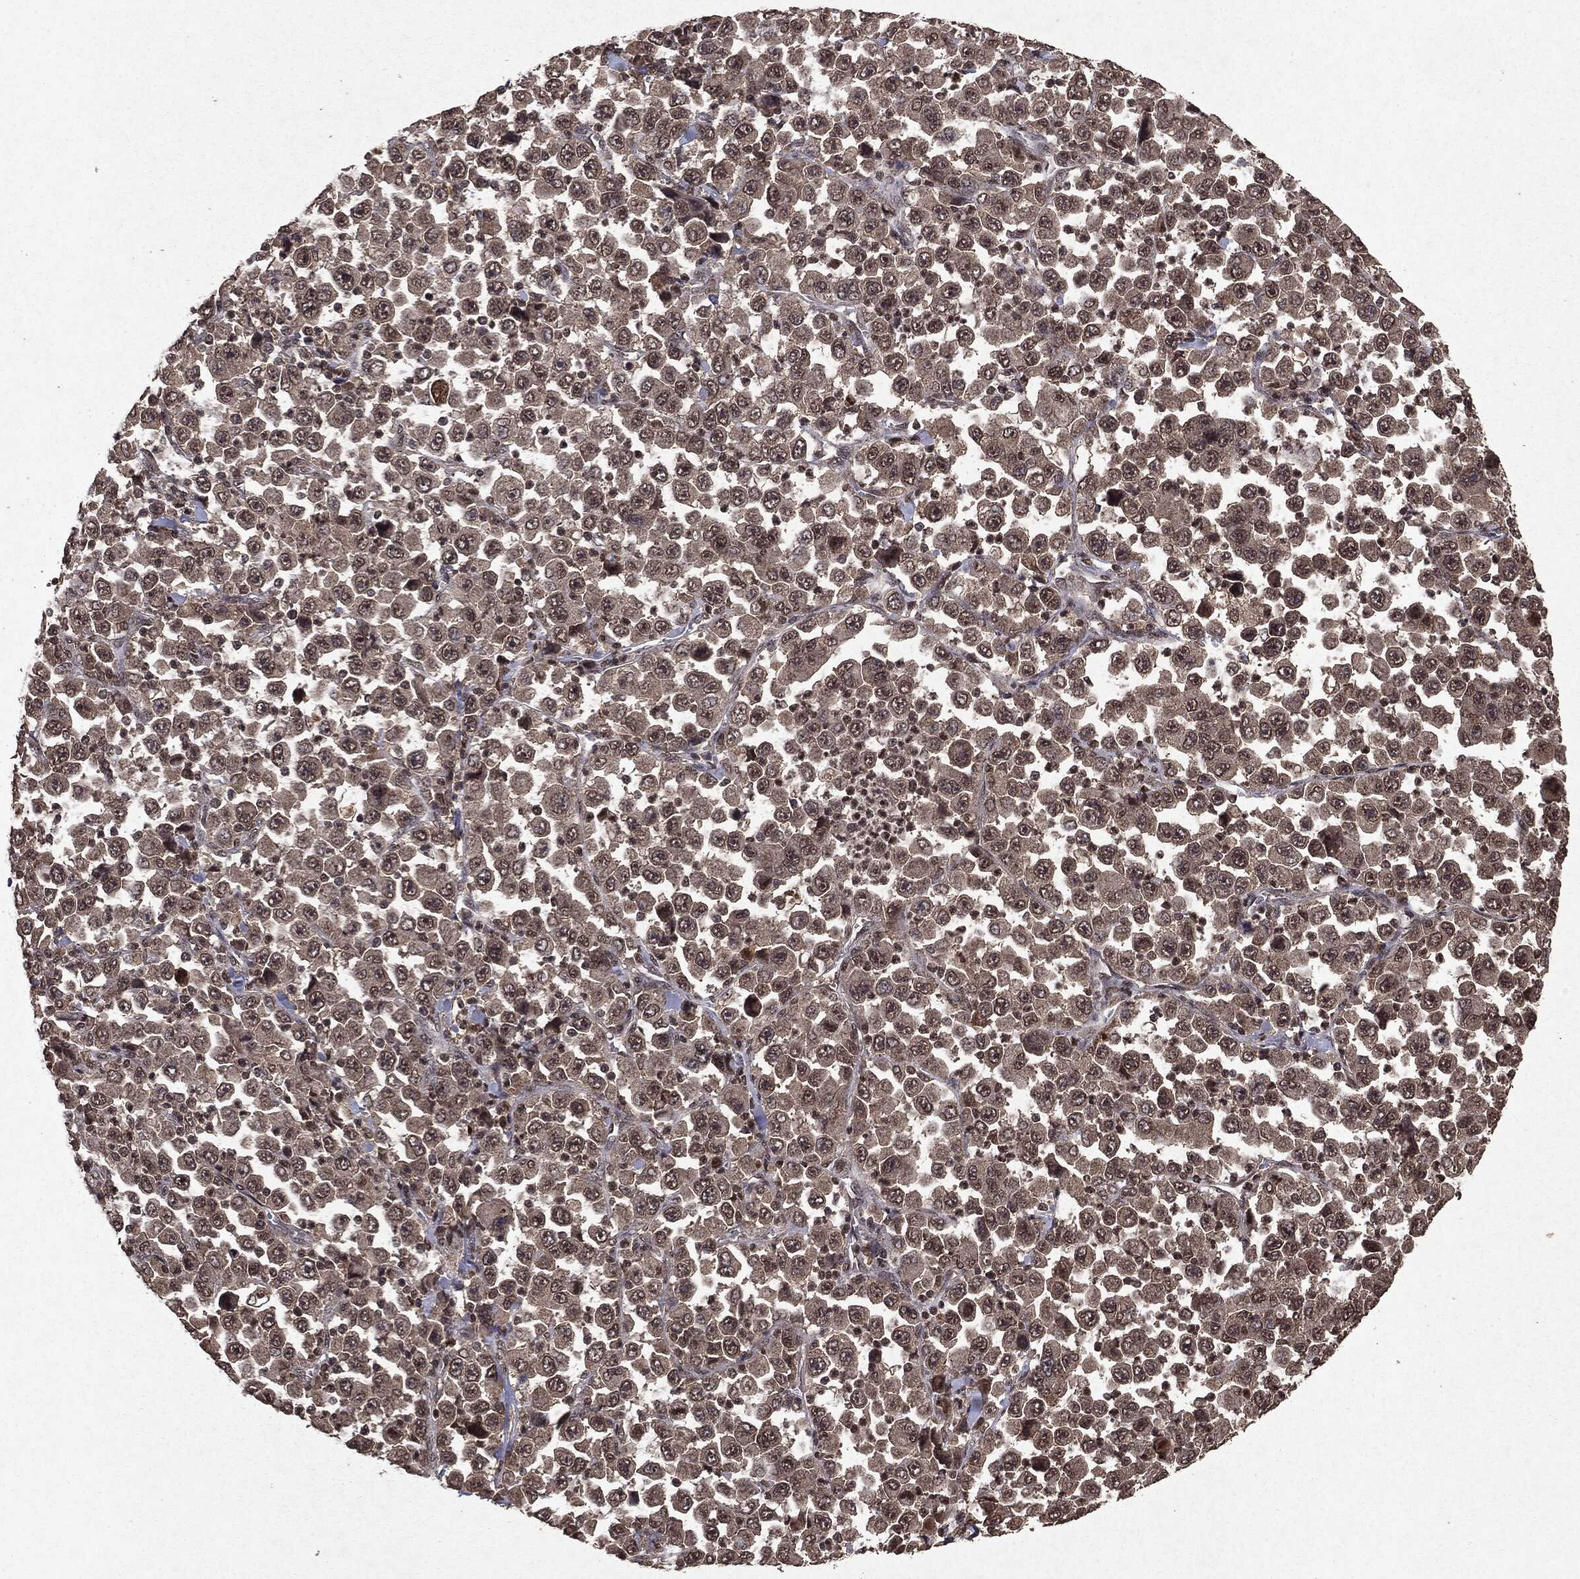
{"staining": {"intensity": "negative", "quantity": "none", "location": "none"}, "tissue": "stomach cancer", "cell_type": "Tumor cells", "image_type": "cancer", "snomed": [{"axis": "morphology", "description": "Normal tissue, NOS"}, {"axis": "morphology", "description": "Adenocarcinoma, NOS"}, {"axis": "topography", "description": "Stomach, upper"}, {"axis": "topography", "description": "Stomach"}], "caption": "The photomicrograph exhibits no significant expression in tumor cells of stomach cancer (adenocarcinoma).", "gene": "PEBP1", "patient": {"sex": "male", "age": 59}}